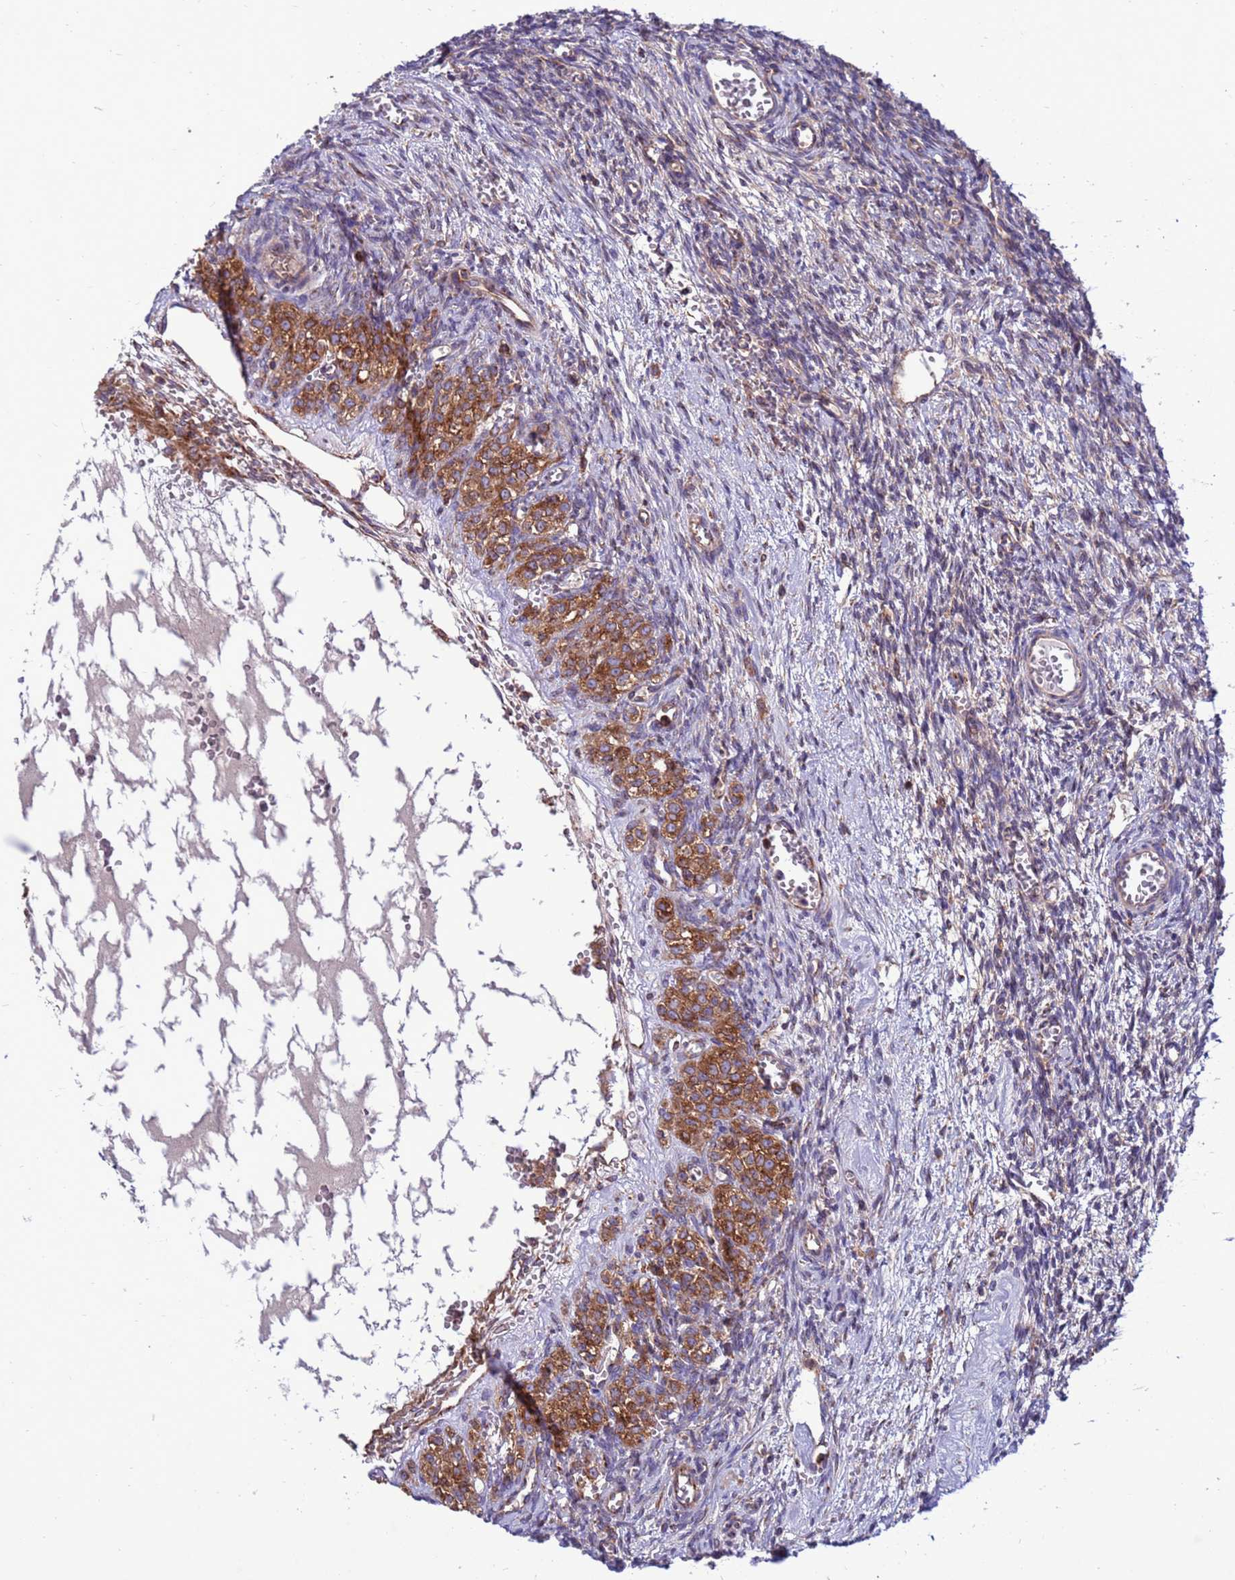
{"staining": {"intensity": "weak", "quantity": "25%-75%", "location": "cytoplasmic/membranous"}, "tissue": "ovary", "cell_type": "Ovarian stroma cells", "image_type": "normal", "snomed": [{"axis": "morphology", "description": "Normal tissue, NOS"}, {"axis": "topography", "description": "Ovary"}], "caption": "Brown immunohistochemical staining in normal ovary demonstrates weak cytoplasmic/membranous staining in about 25%-75% of ovarian stroma cells. (IHC, brightfield microscopy, high magnification).", "gene": "ZC3HAV1", "patient": {"sex": "female", "age": 39}}